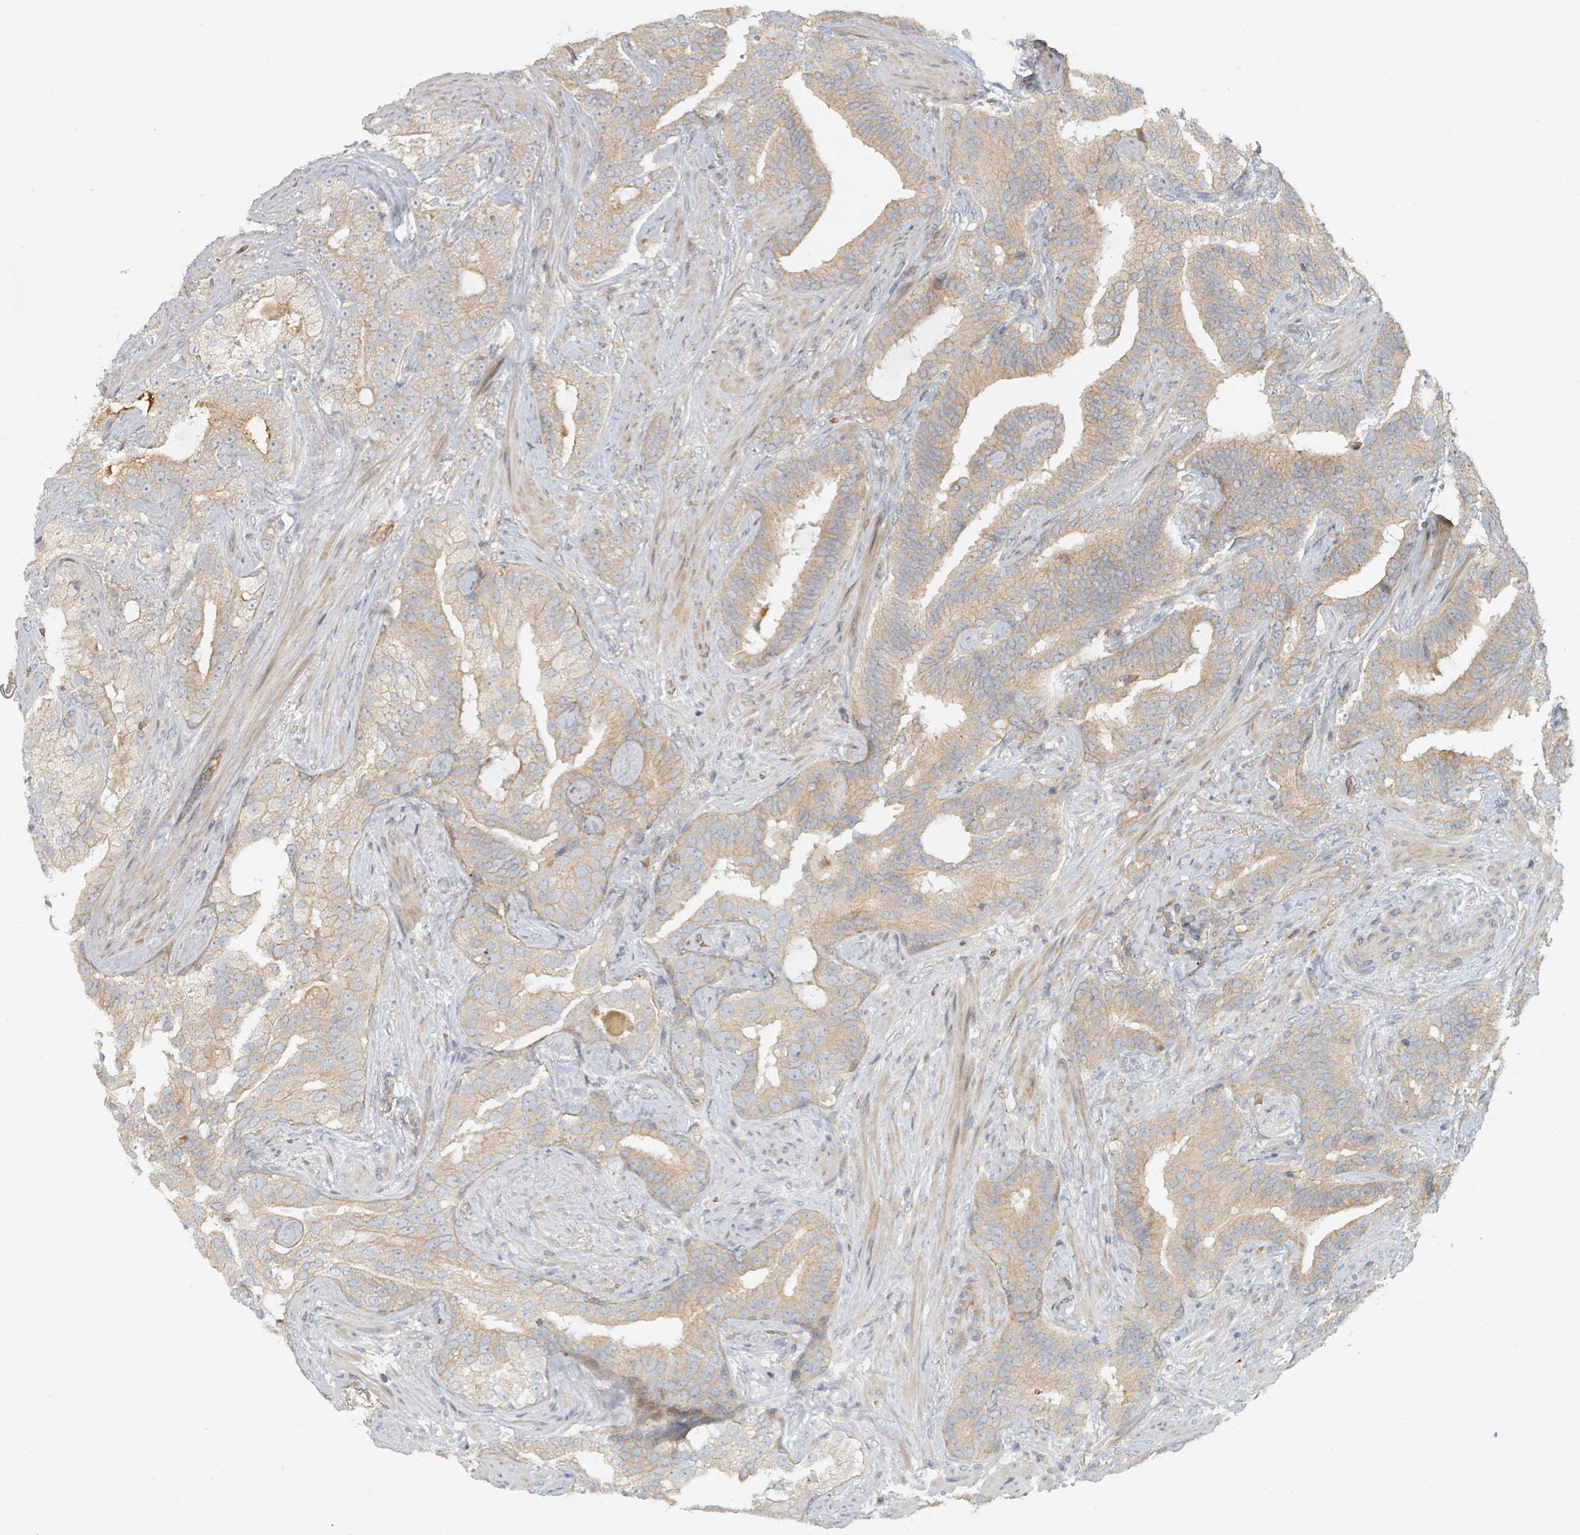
{"staining": {"intensity": "weak", "quantity": "25%-75%", "location": "cytoplasmic/membranous"}, "tissue": "prostate cancer", "cell_type": "Tumor cells", "image_type": "cancer", "snomed": [{"axis": "morphology", "description": "Adenocarcinoma, High grade"}, {"axis": "topography", "description": "Prostate"}], "caption": "This image exhibits immunohistochemistry staining of human prostate cancer (high-grade adenocarcinoma), with low weak cytoplasmic/membranous positivity in about 25%-75% of tumor cells.", "gene": "TRPC4AP", "patient": {"sex": "male", "age": 64}}